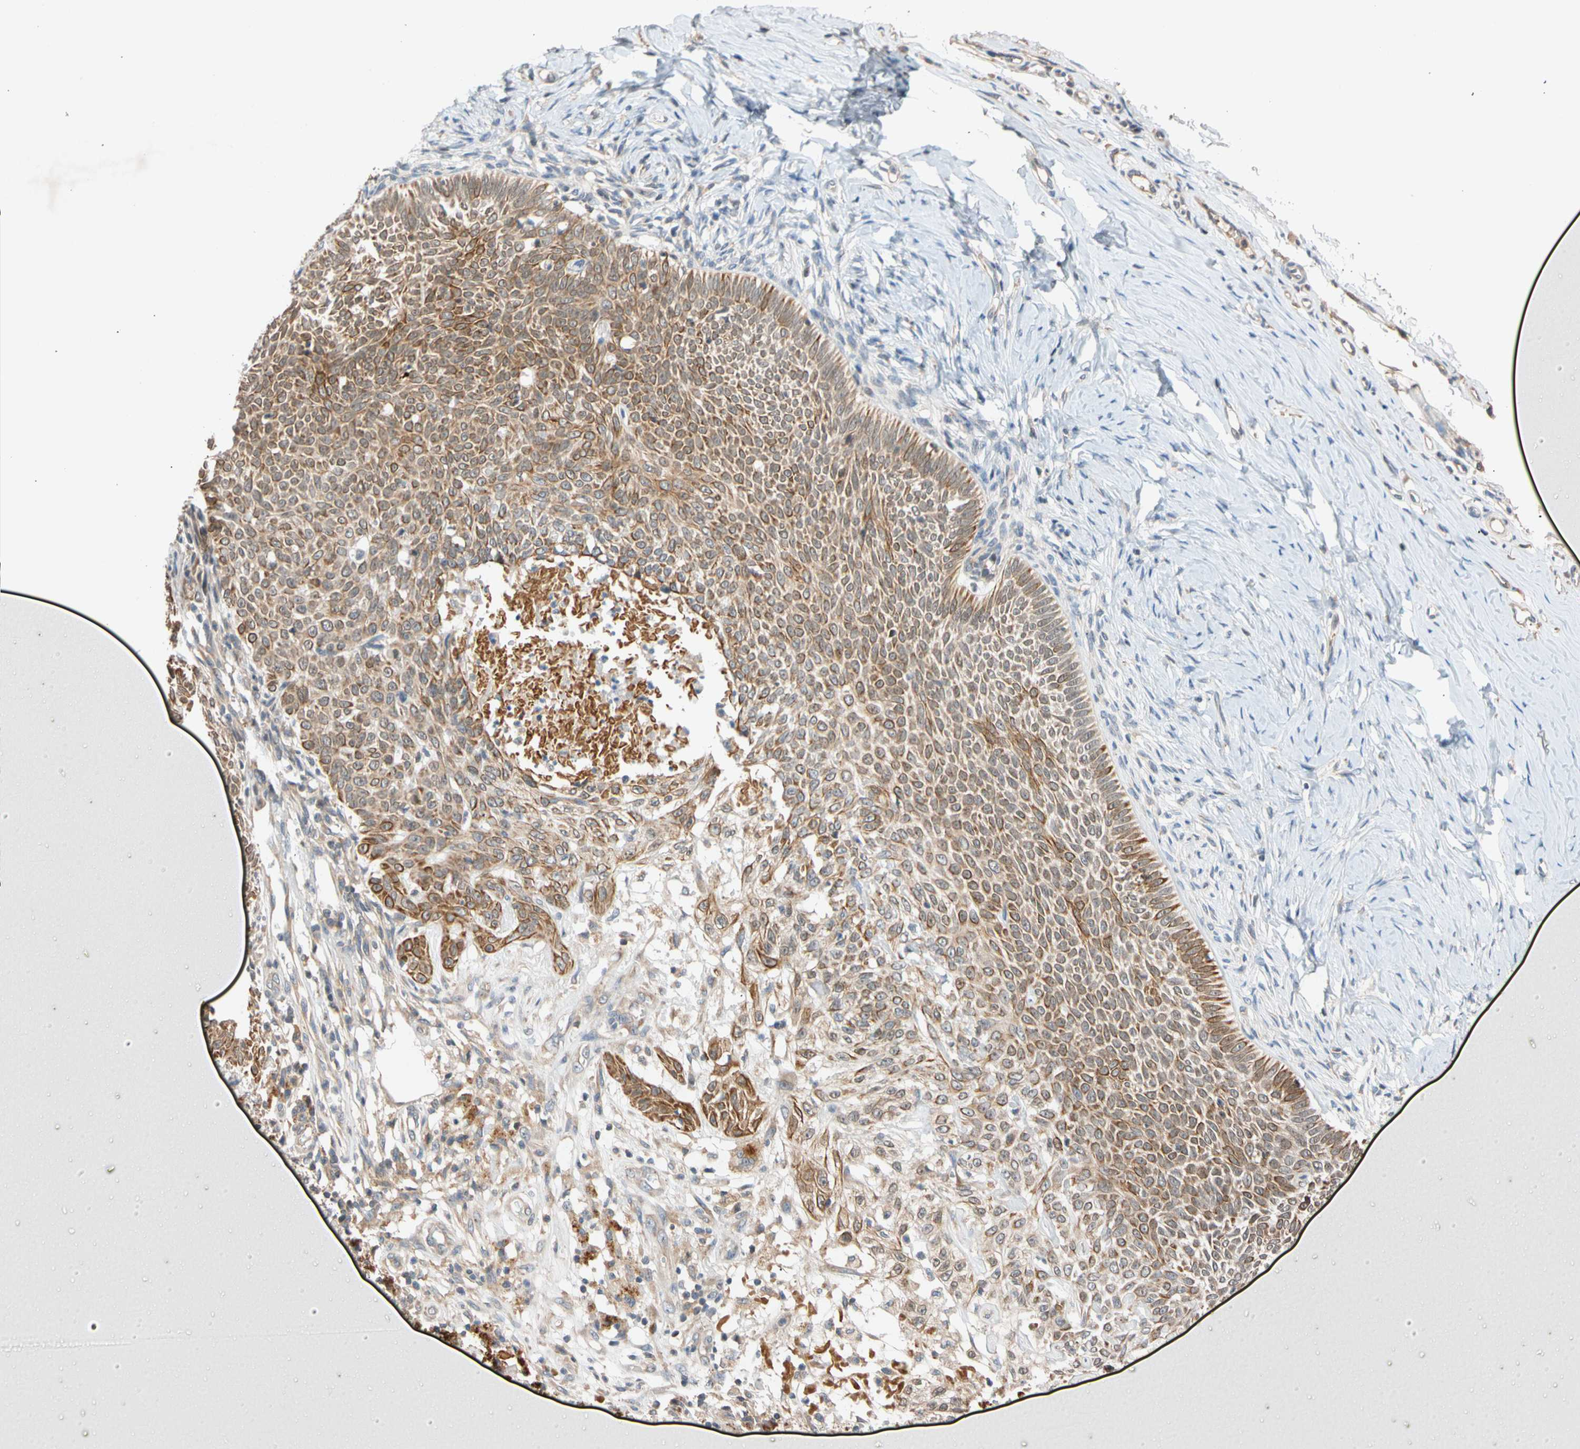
{"staining": {"intensity": "moderate", "quantity": ">75%", "location": "cytoplasmic/membranous"}, "tissue": "skin cancer", "cell_type": "Tumor cells", "image_type": "cancer", "snomed": [{"axis": "morphology", "description": "Normal tissue, NOS"}, {"axis": "morphology", "description": "Basal cell carcinoma"}, {"axis": "topography", "description": "Skin"}], "caption": "Protein expression analysis of human basal cell carcinoma (skin) reveals moderate cytoplasmic/membranous expression in approximately >75% of tumor cells.", "gene": "CNST", "patient": {"sex": "male", "age": 87}}